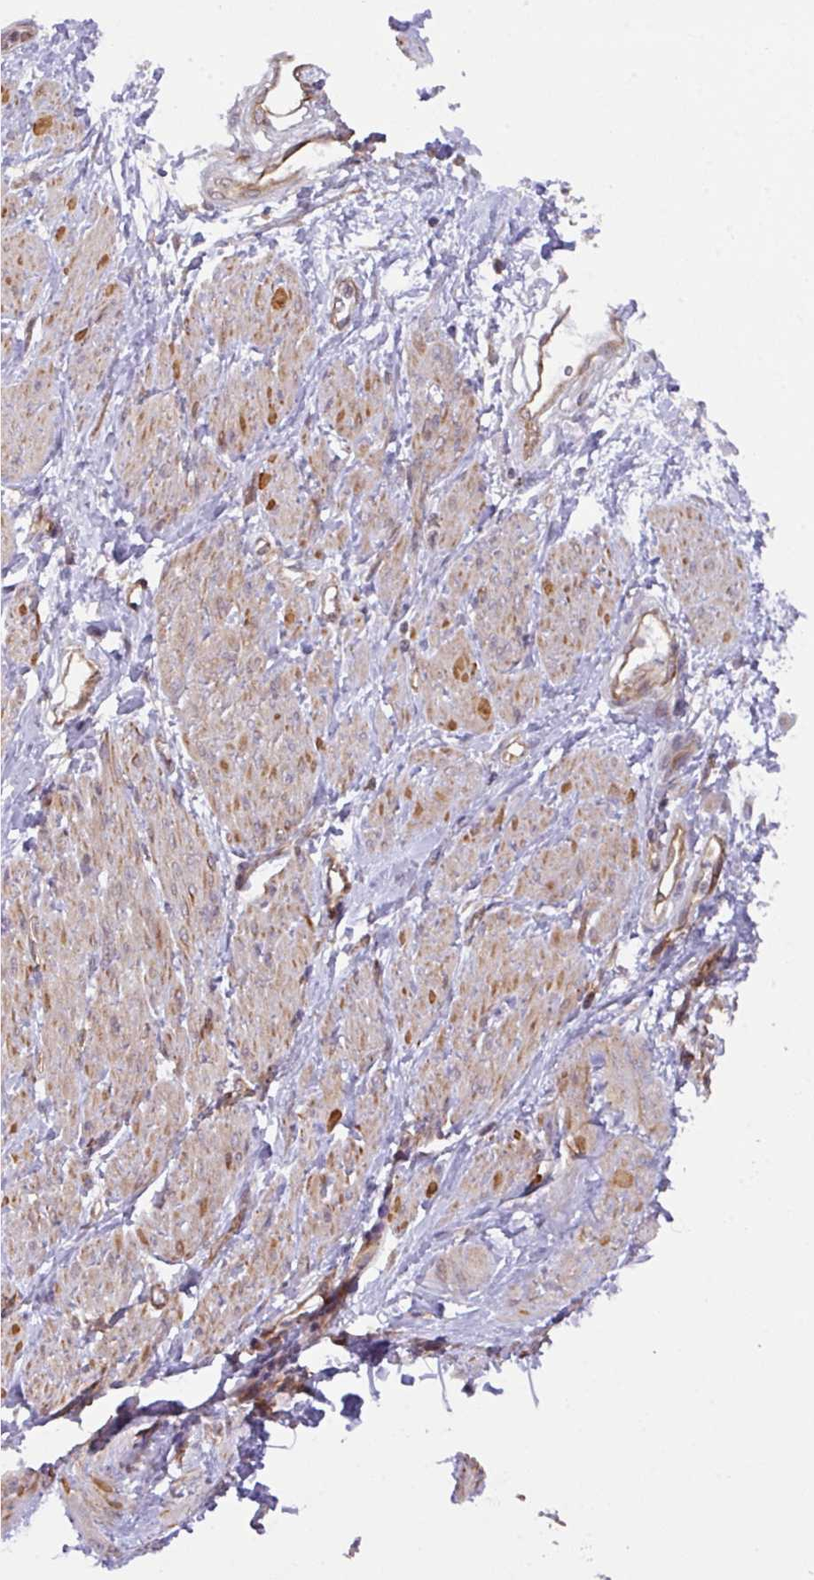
{"staining": {"intensity": "moderate", "quantity": "25%-75%", "location": "cytoplasmic/membranous"}, "tissue": "smooth muscle", "cell_type": "Smooth muscle cells", "image_type": "normal", "snomed": [{"axis": "morphology", "description": "Normal tissue, NOS"}, {"axis": "topography", "description": "Smooth muscle"}, {"axis": "topography", "description": "Uterus"}], "caption": "Immunohistochemistry (IHC) histopathology image of benign human smooth muscle stained for a protein (brown), which exhibits medium levels of moderate cytoplasmic/membranous staining in about 25%-75% of smooth muscle cells.", "gene": "CYFIP2", "patient": {"sex": "female", "age": 39}}